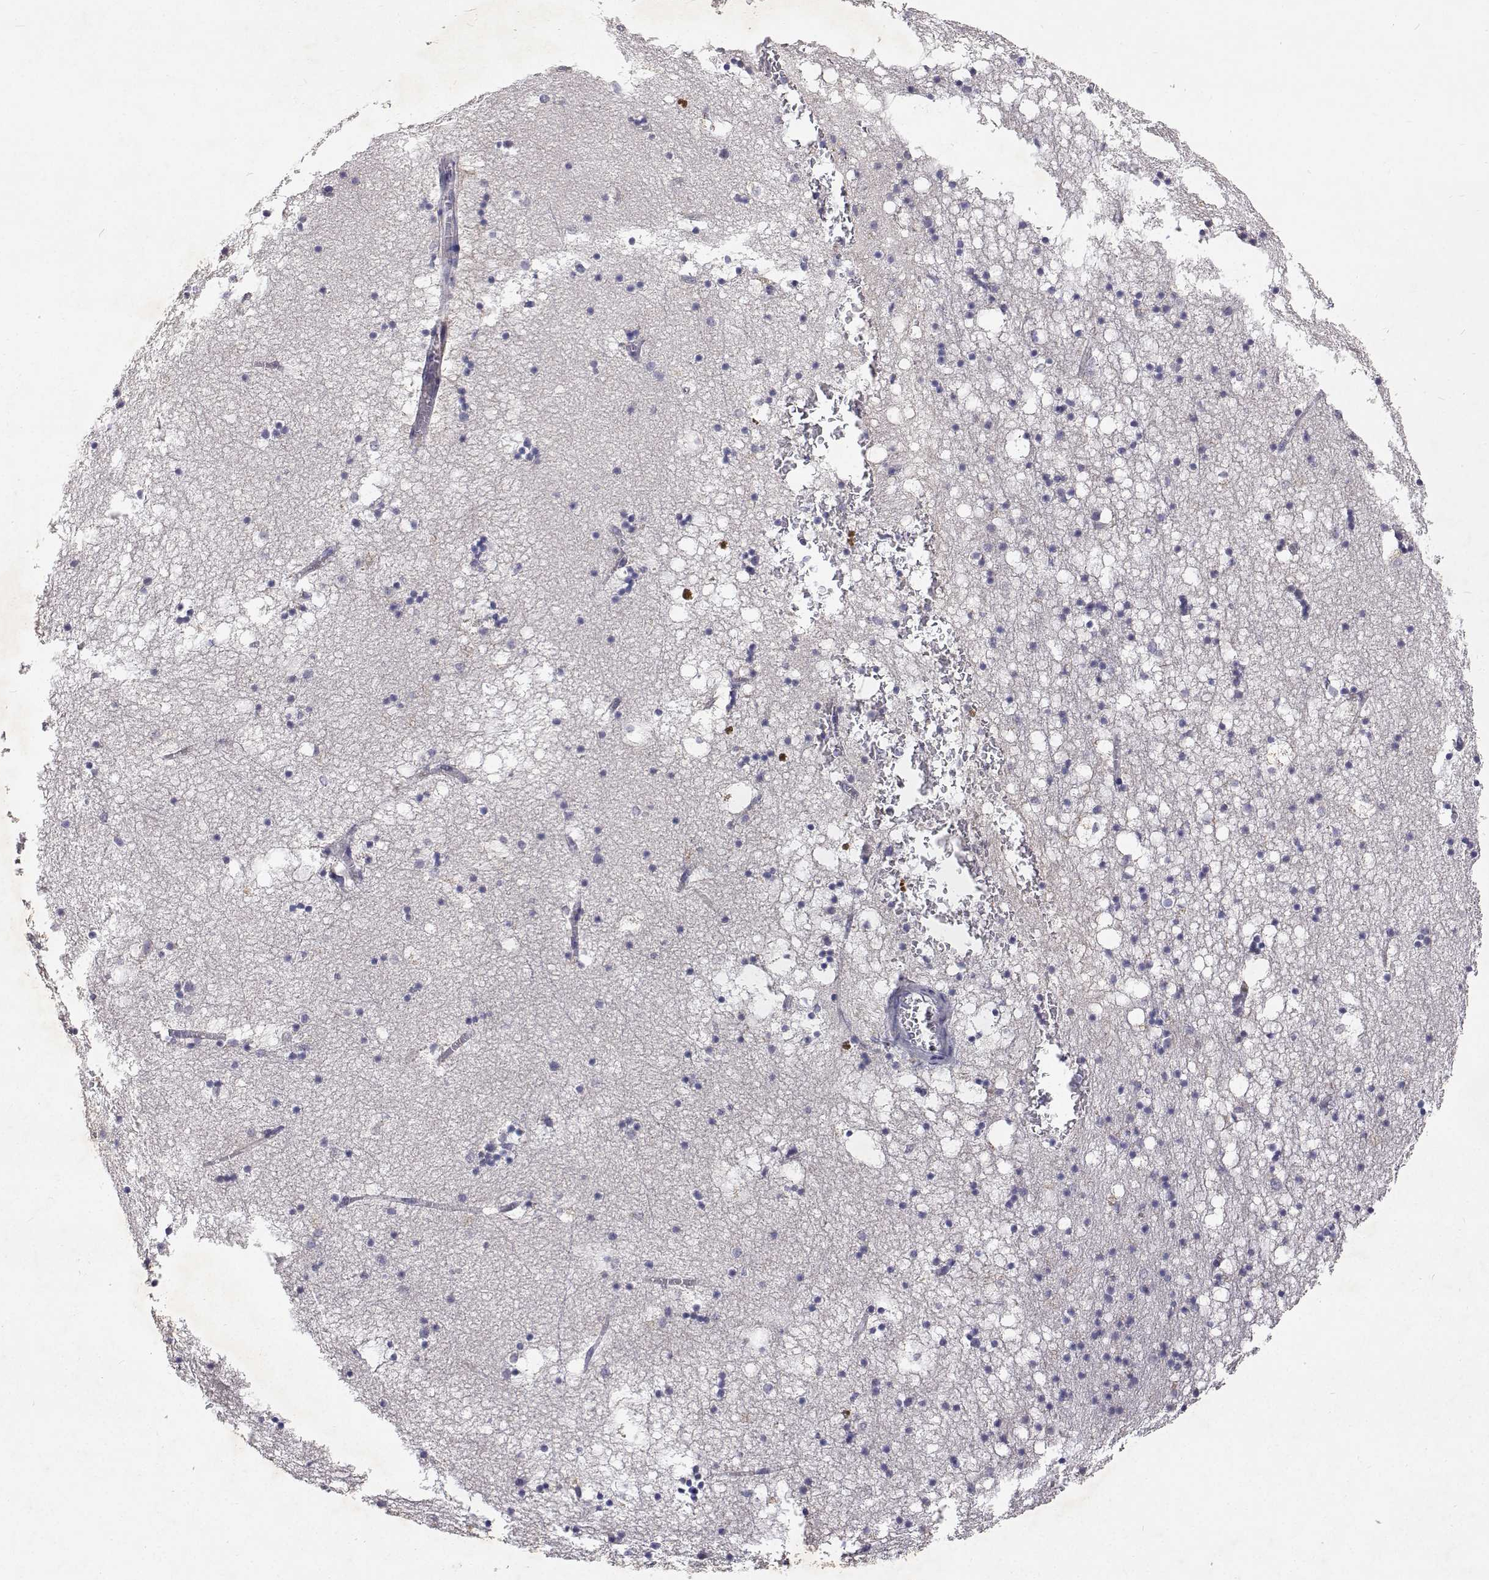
{"staining": {"intensity": "negative", "quantity": "none", "location": "none"}, "tissue": "hippocampus", "cell_type": "Glial cells", "image_type": "normal", "snomed": [{"axis": "morphology", "description": "Normal tissue, NOS"}, {"axis": "topography", "description": "Hippocampus"}], "caption": "Protein analysis of normal hippocampus shows no significant staining in glial cells.", "gene": "TRIM60", "patient": {"sex": "male", "age": 58}}